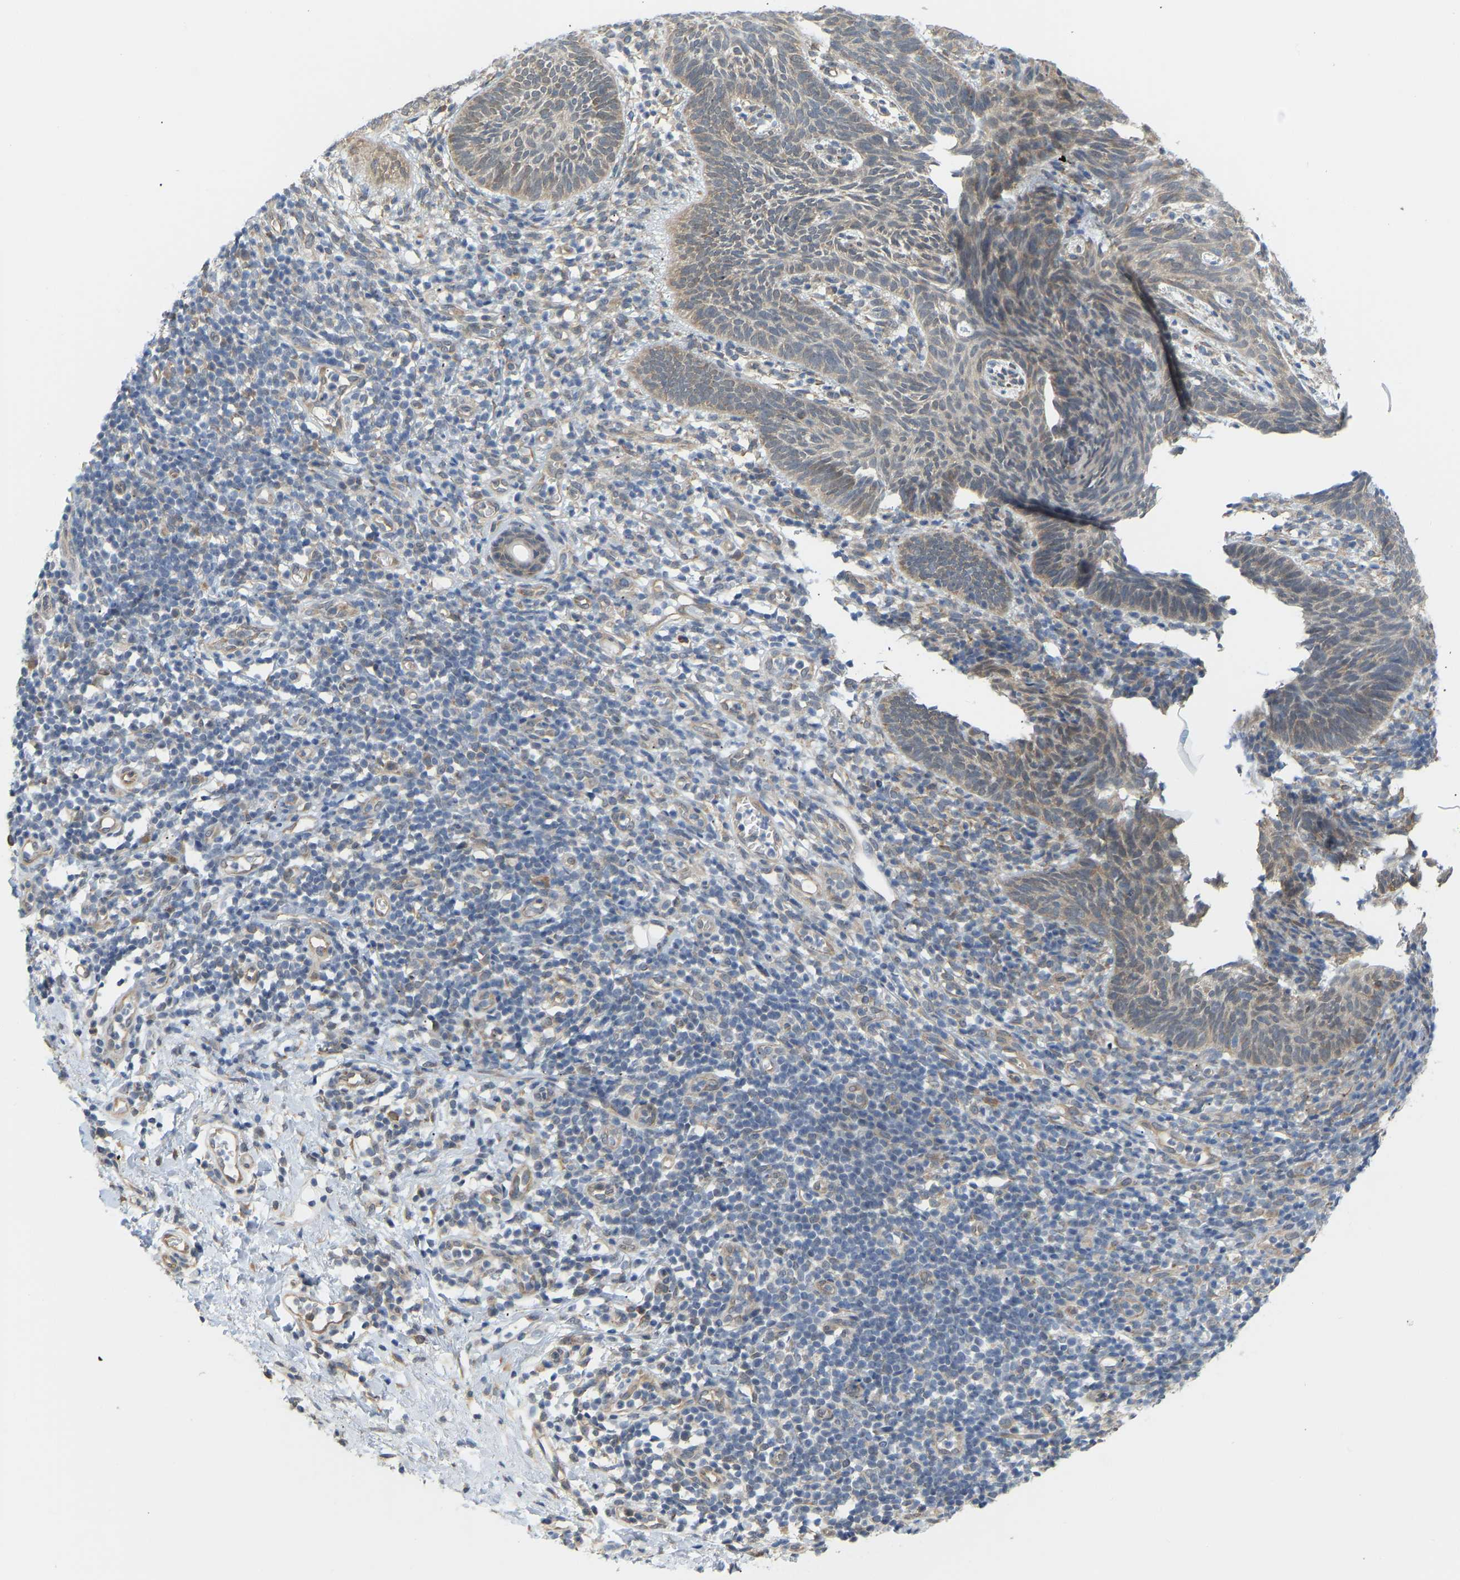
{"staining": {"intensity": "weak", "quantity": ">75%", "location": "cytoplasmic/membranous"}, "tissue": "skin cancer", "cell_type": "Tumor cells", "image_type": "cancer", "snomed": [{"axis": "morphology", "description": "Basal cell carcinoma"}, {"axis": "topography", "description": "Skin"}], "caption": "Human skin cancer stained with a brown dye exhibits weak cytoplasmic/membranous positive expression in approximately >75% of tumor cells.", "gene": "BEND3", "patient": {"sex": "male", "age": 60}}